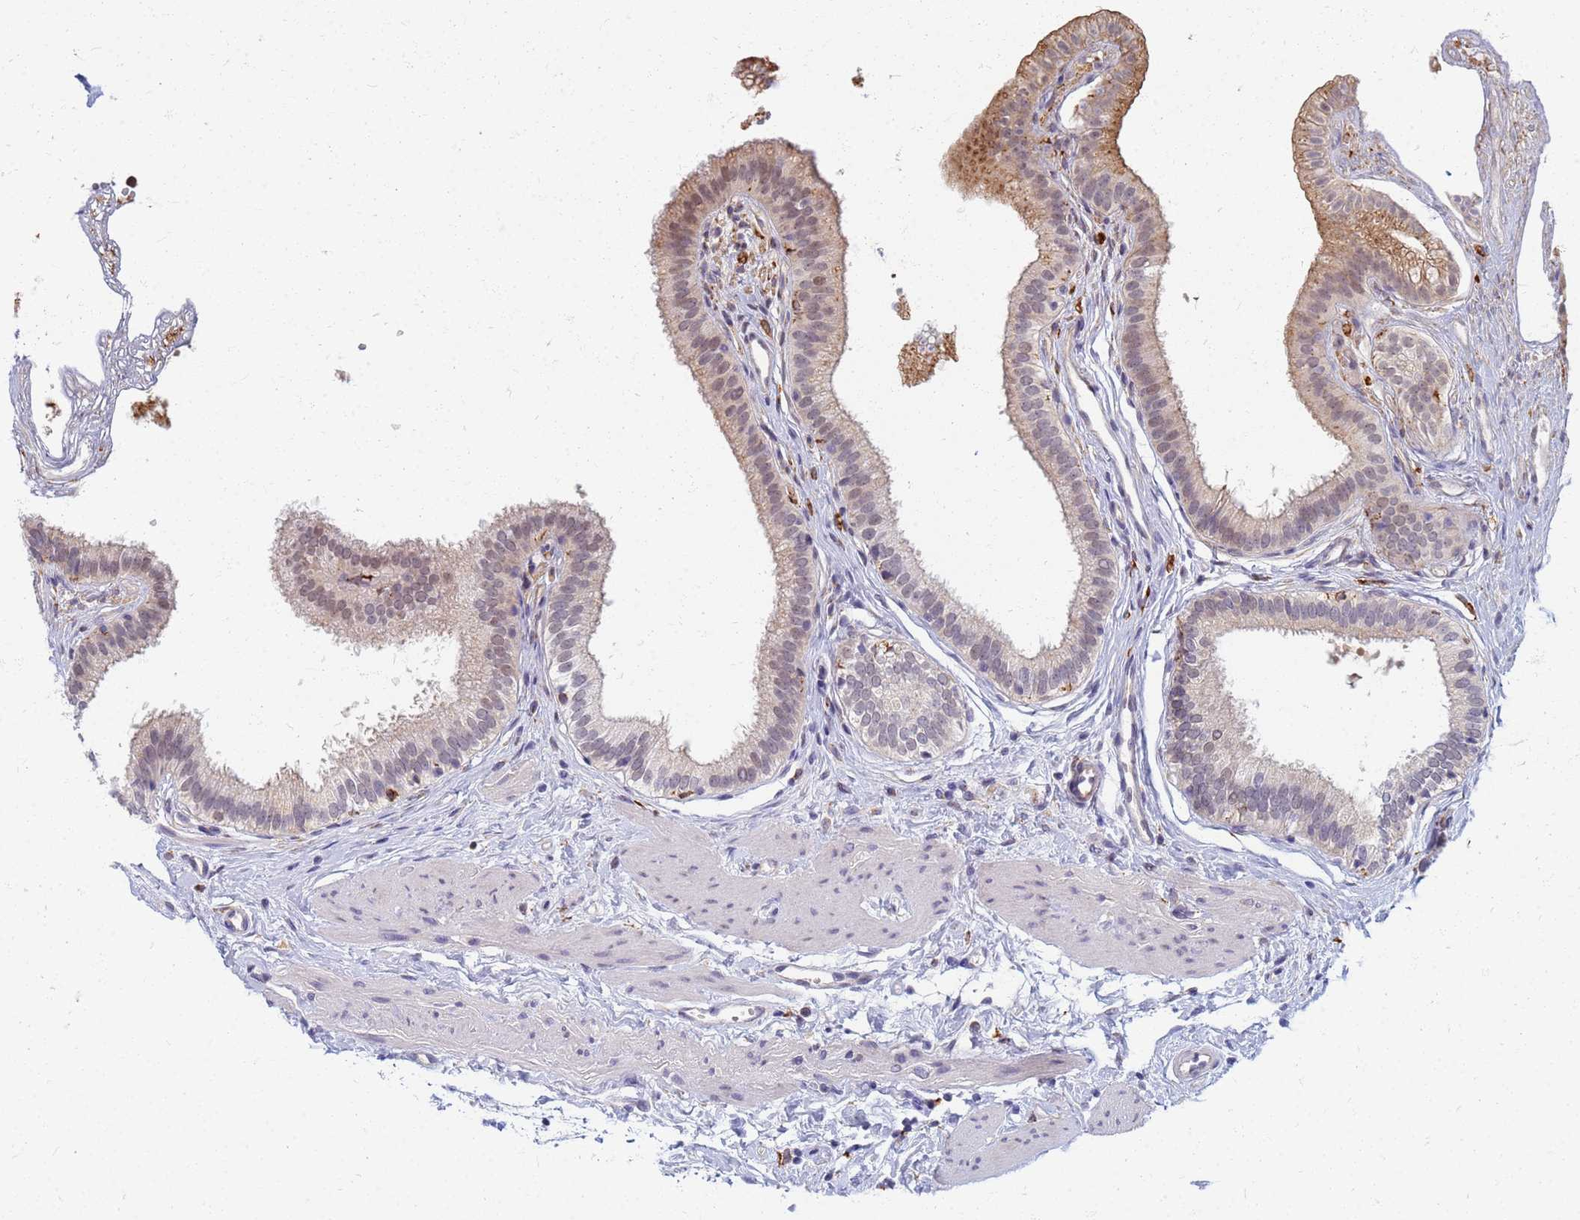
{"staining": {"intensity": "moderate", "quantity": "25%-75%", "location": "cytoplasmic/membranous,nuclear"}, "tissue": "gallbladder", "cell_type": "Glandular cells", "image_type": "normal", "snomed": [{"axis": "morphology", "description": "Normal tissue, NOS"}, {"axis": "topography", "description": "Gallbladder"}], "caption": "Brown immunohistochemical staining in benign human gallbladder shows moderate cytoplasmic/membranous,nuclear positivity in approximately 25%-75% of glandular cells.", "gene": "ATP6V1E1", "patient": {"sex": "female", "age": 54}}